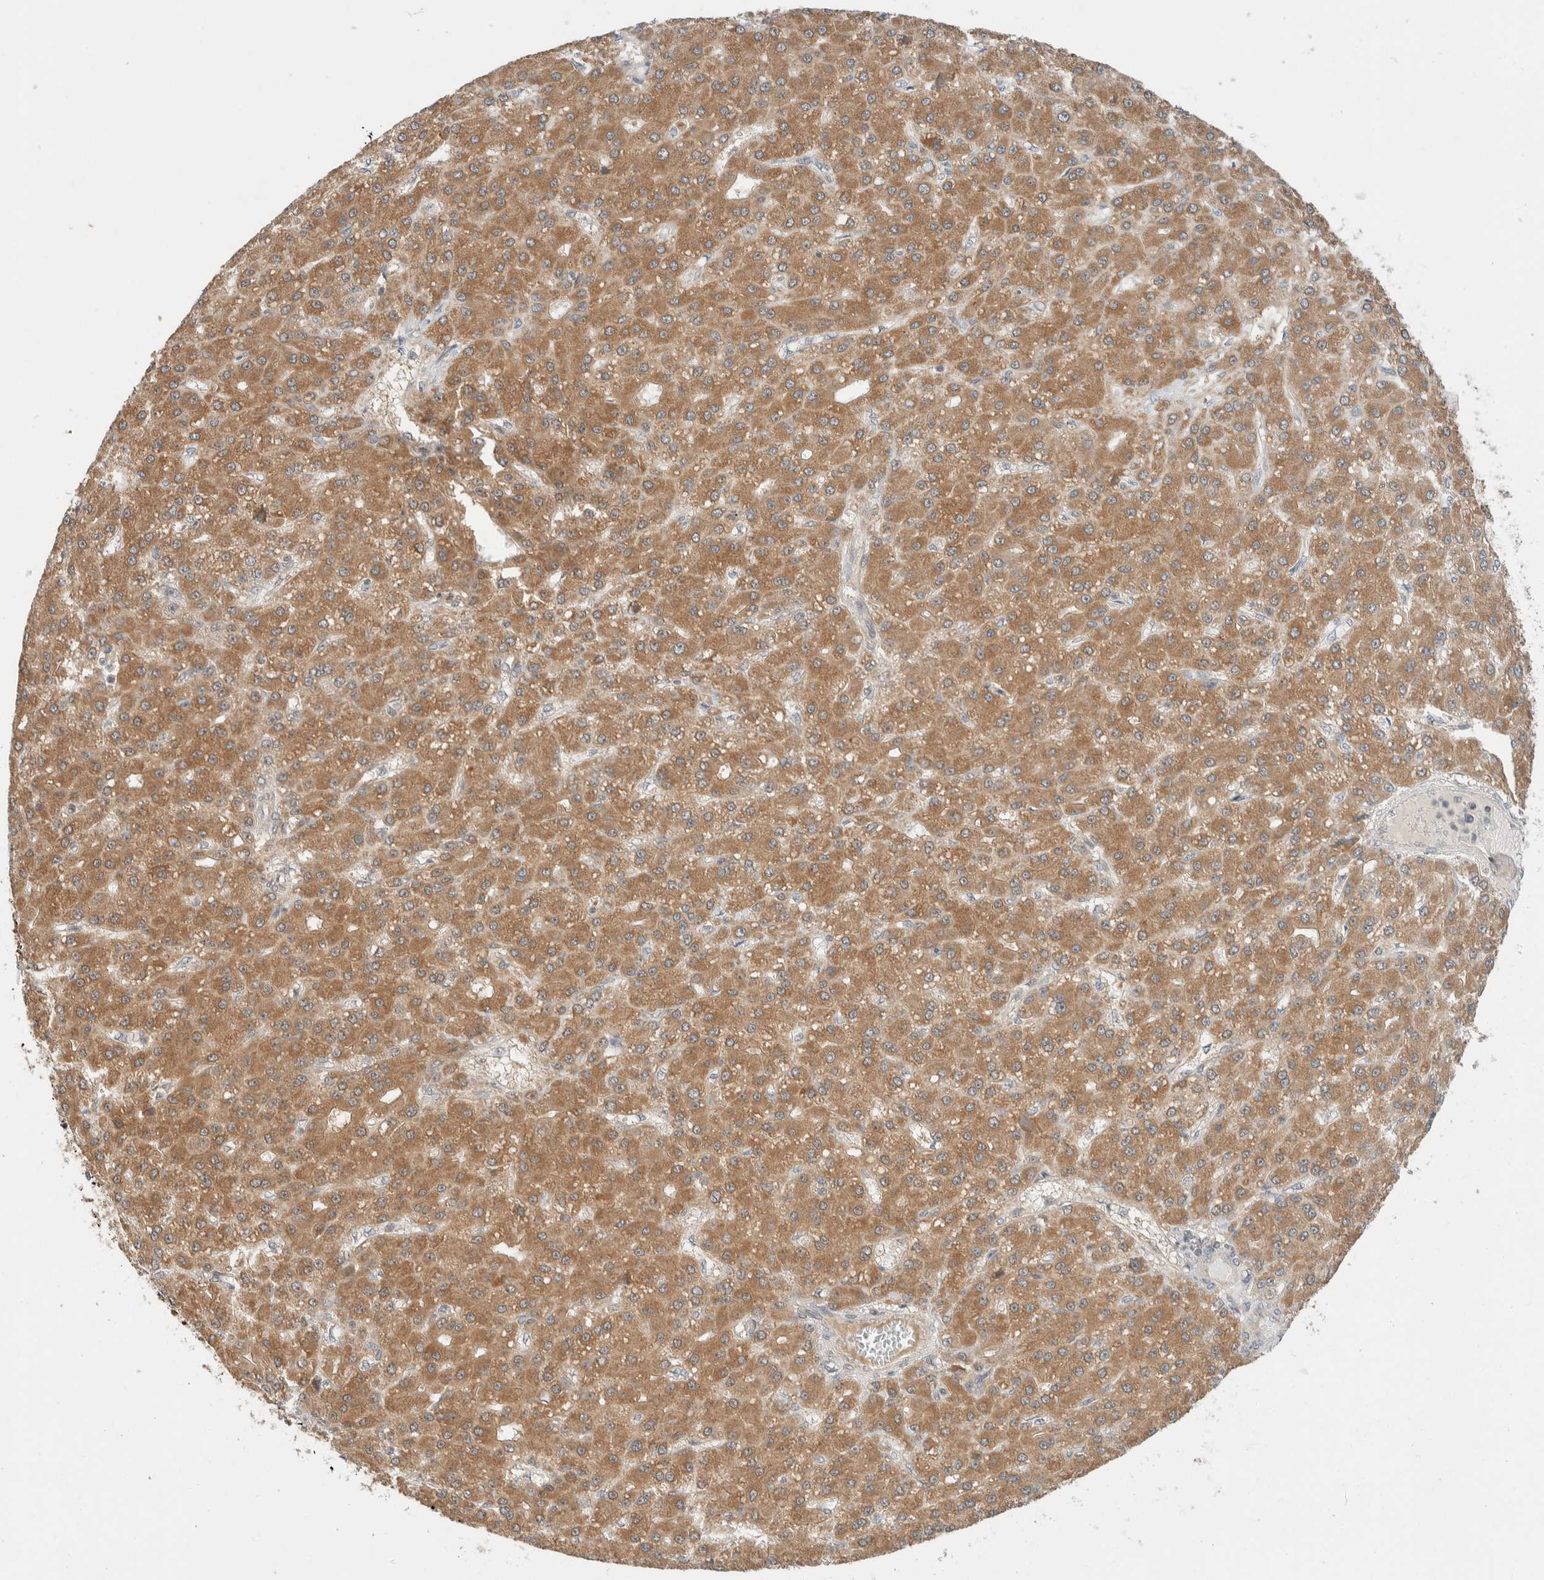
{"staining": {"intensity": "moderate", "quantity": ">75%", "location": "cytoplasmic/membranous"}, "tissue": "liver cancer", "cell_type": "Tumor cells", "image_type": "cancer", "snomed": [{"axis": "morphology", "description": "Carcinoma, Hepatocellular, NOS"}, {"axis": "topography", "description": "Liver"}], "caption": "Immunohistochemical staining of human liver cancer displays medium levels of moderate cytoplasmic/membranous protein staining in approximately >75% of tumor cells.", "gene": "C8orf76", "patient": {"sex": "male", "age": 67}}